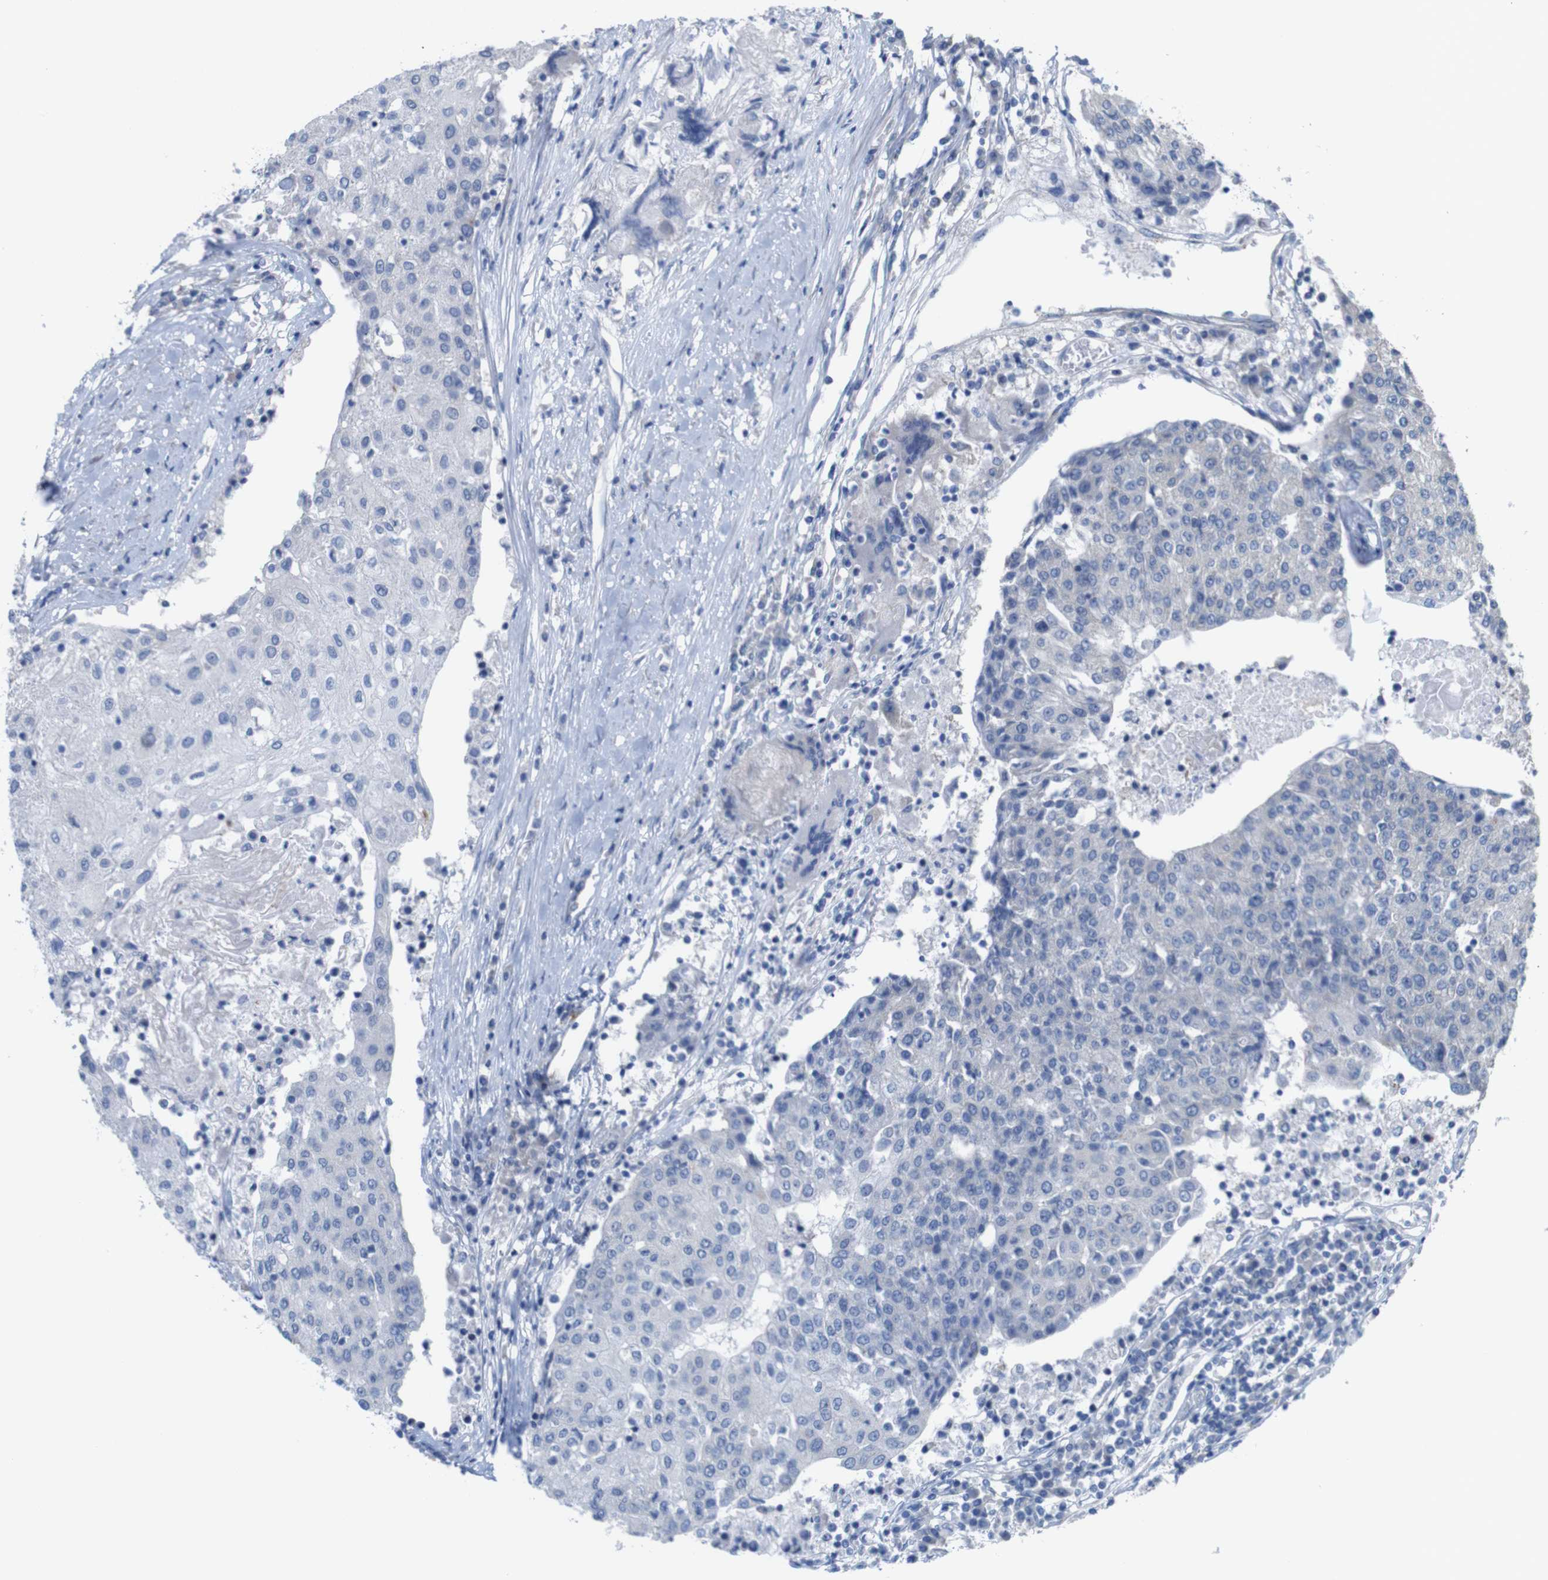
{"staining": {"intensity": "negative", "quantity": "none", "location": "none"}, "tissue": "urothelial cancer", "cell_type": "Tumor cells", "image_type": "cancer", "snomed": [{"axis": "morphology", "description": "Urothelial carcinoma, High grade"}, {"axis": "topography", "description": "Urinary bladder"}], "caption": "This is a micrograph of immunohistochemistry staining of urothelial carcinoma (high-grade), which shows no positivity in tumor cells.", "gene": "MYEOV", "patient": {"sex": "female", "age": 85}}